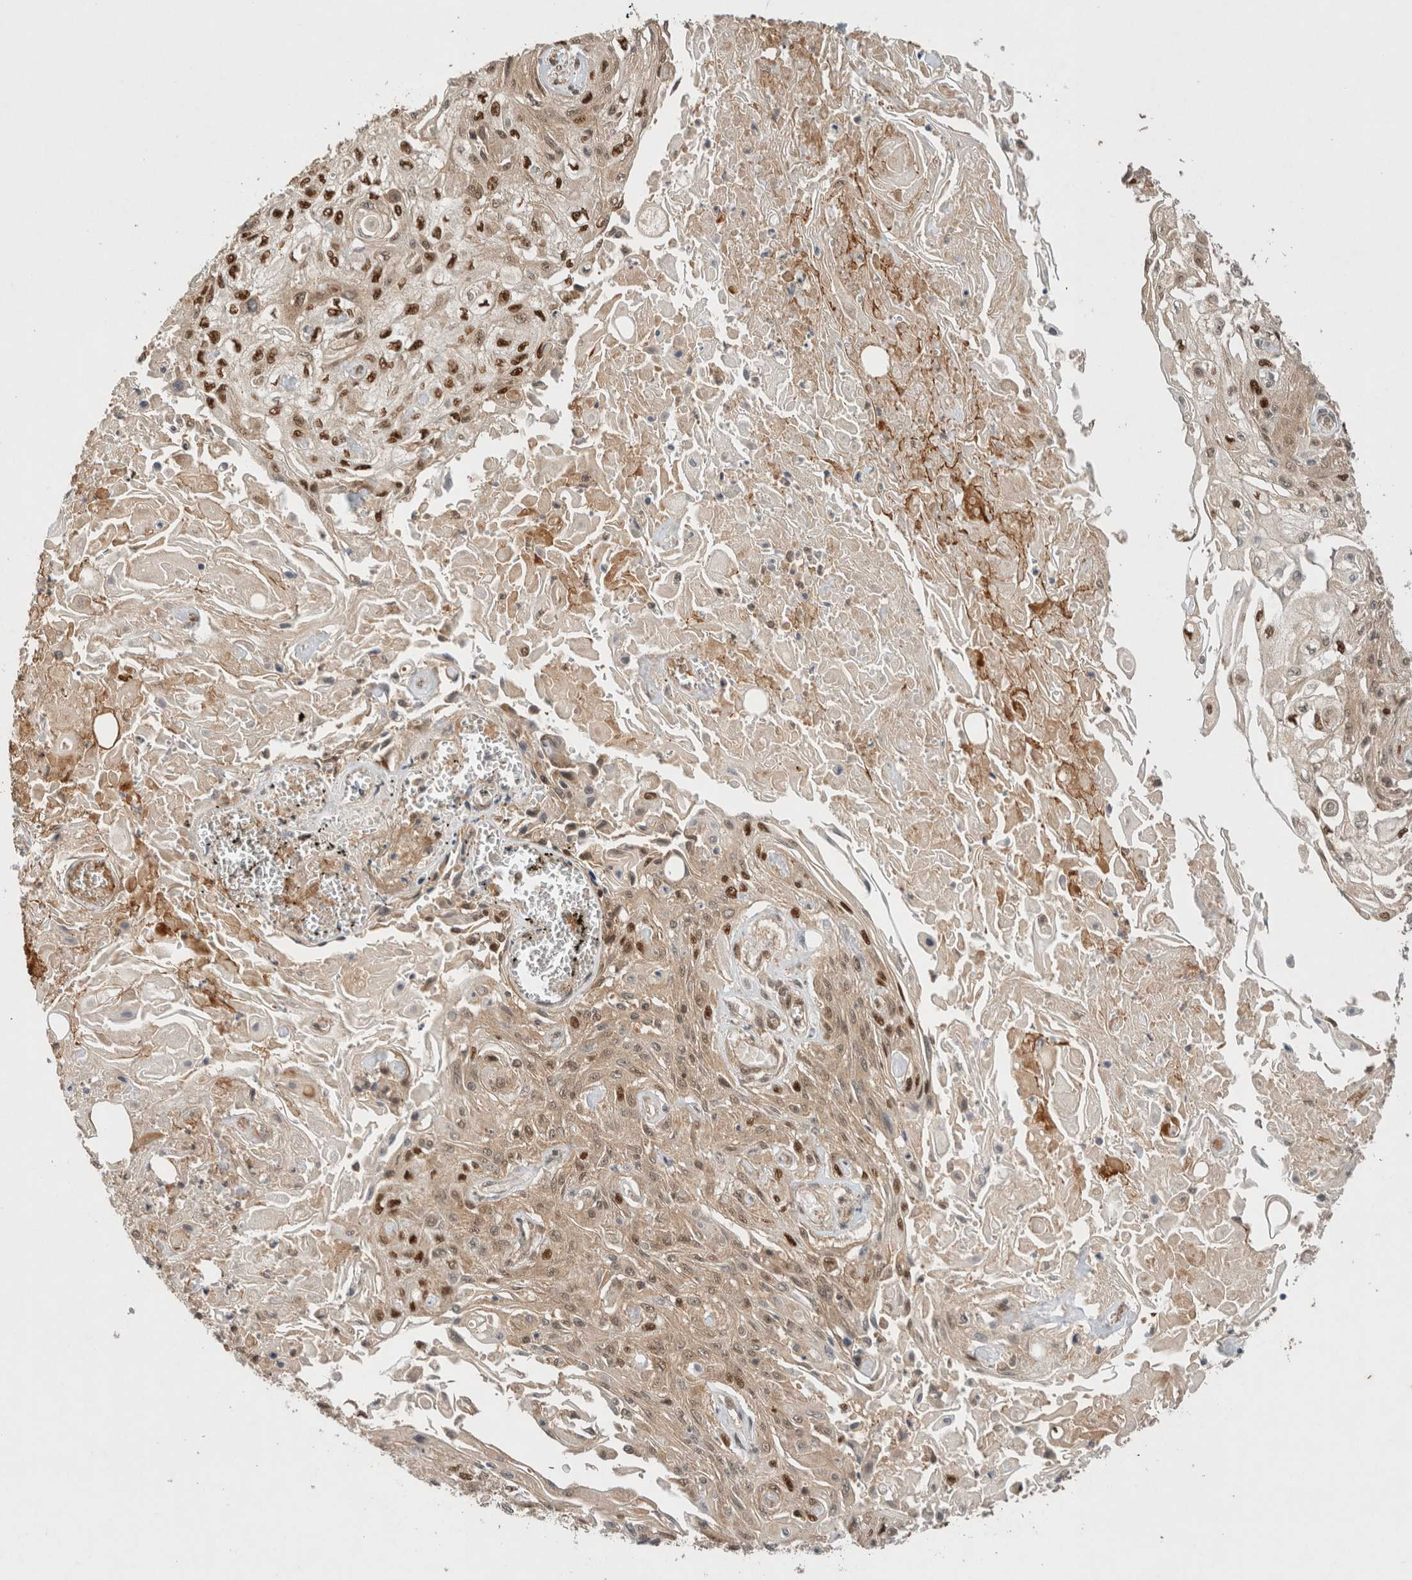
{"staining": {"intensity": "strong", "quantity": "<25%", "location": "cytoplasmic/membranous,nuclear"}, "tissue": "skin cancer", "cell_type": "Tumor cells", "image_type": "cancer", "snomed": [{"axis": "morphology", "description": "Squamous cell carcinoma, NOS"}, {"axis": "morphology", "description": "Squamous cell carcinoma, metastatic, NOS"}, {"axis": "topography", "description": "Skin"}, {"axis": "topography", "description": "Lymph node"}], "caption": "IHC (DAB (3,3'-diaminobenzidine)) staining of human skin cancer (metastatic squamous cell carcinoma) demonstrates strong cytoplasmic/membranous and nuclear protein positivity in about <25% of tumor cells.", "gene": "SNRNP40", "patient": {"sex": "male", "age": 75}}